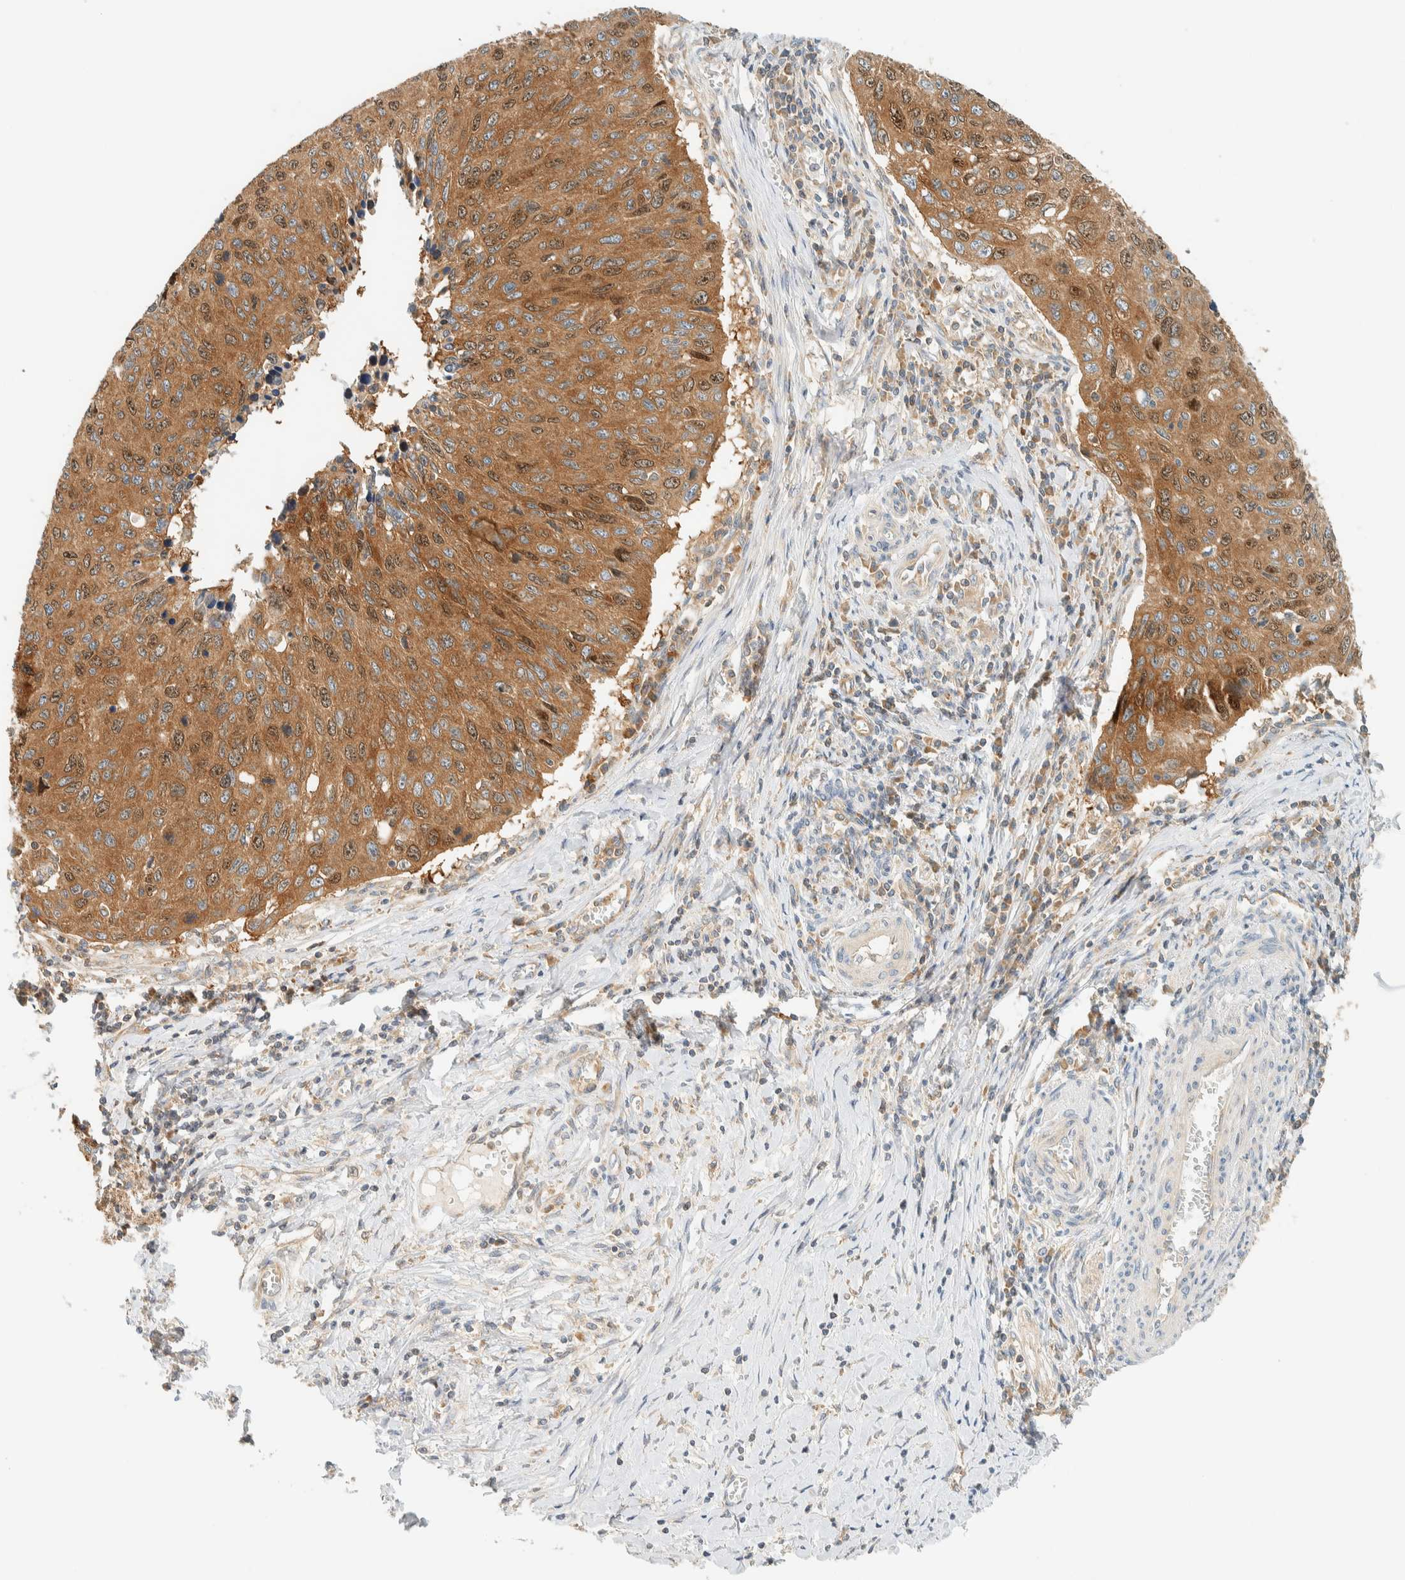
{"staining": {"intensity": "moderate", "quantity": ">75%", "location": "cytoplasmic/membranous,nuclear"}, "tissue": "cervical cancer", "cell_type": "Tumor cells", "image_type": "cancer", "snomed": [{"axis": "morphology", "description": "Squamous cell carcinoma, NOS"}, {"axis": "topography", "description": "Cervix"}], "caption": "Immunohistochemistry (IHC) image of human cervical squamous cell carcinoma stained for a protein (brown), which exhibits medium levels of moderate cytoplasmic/membranous and nuclear expression in approximately >75% of tumor cells.", "gene": "ARFGEF1", "patient": {"sex": "female", "age": 53}}